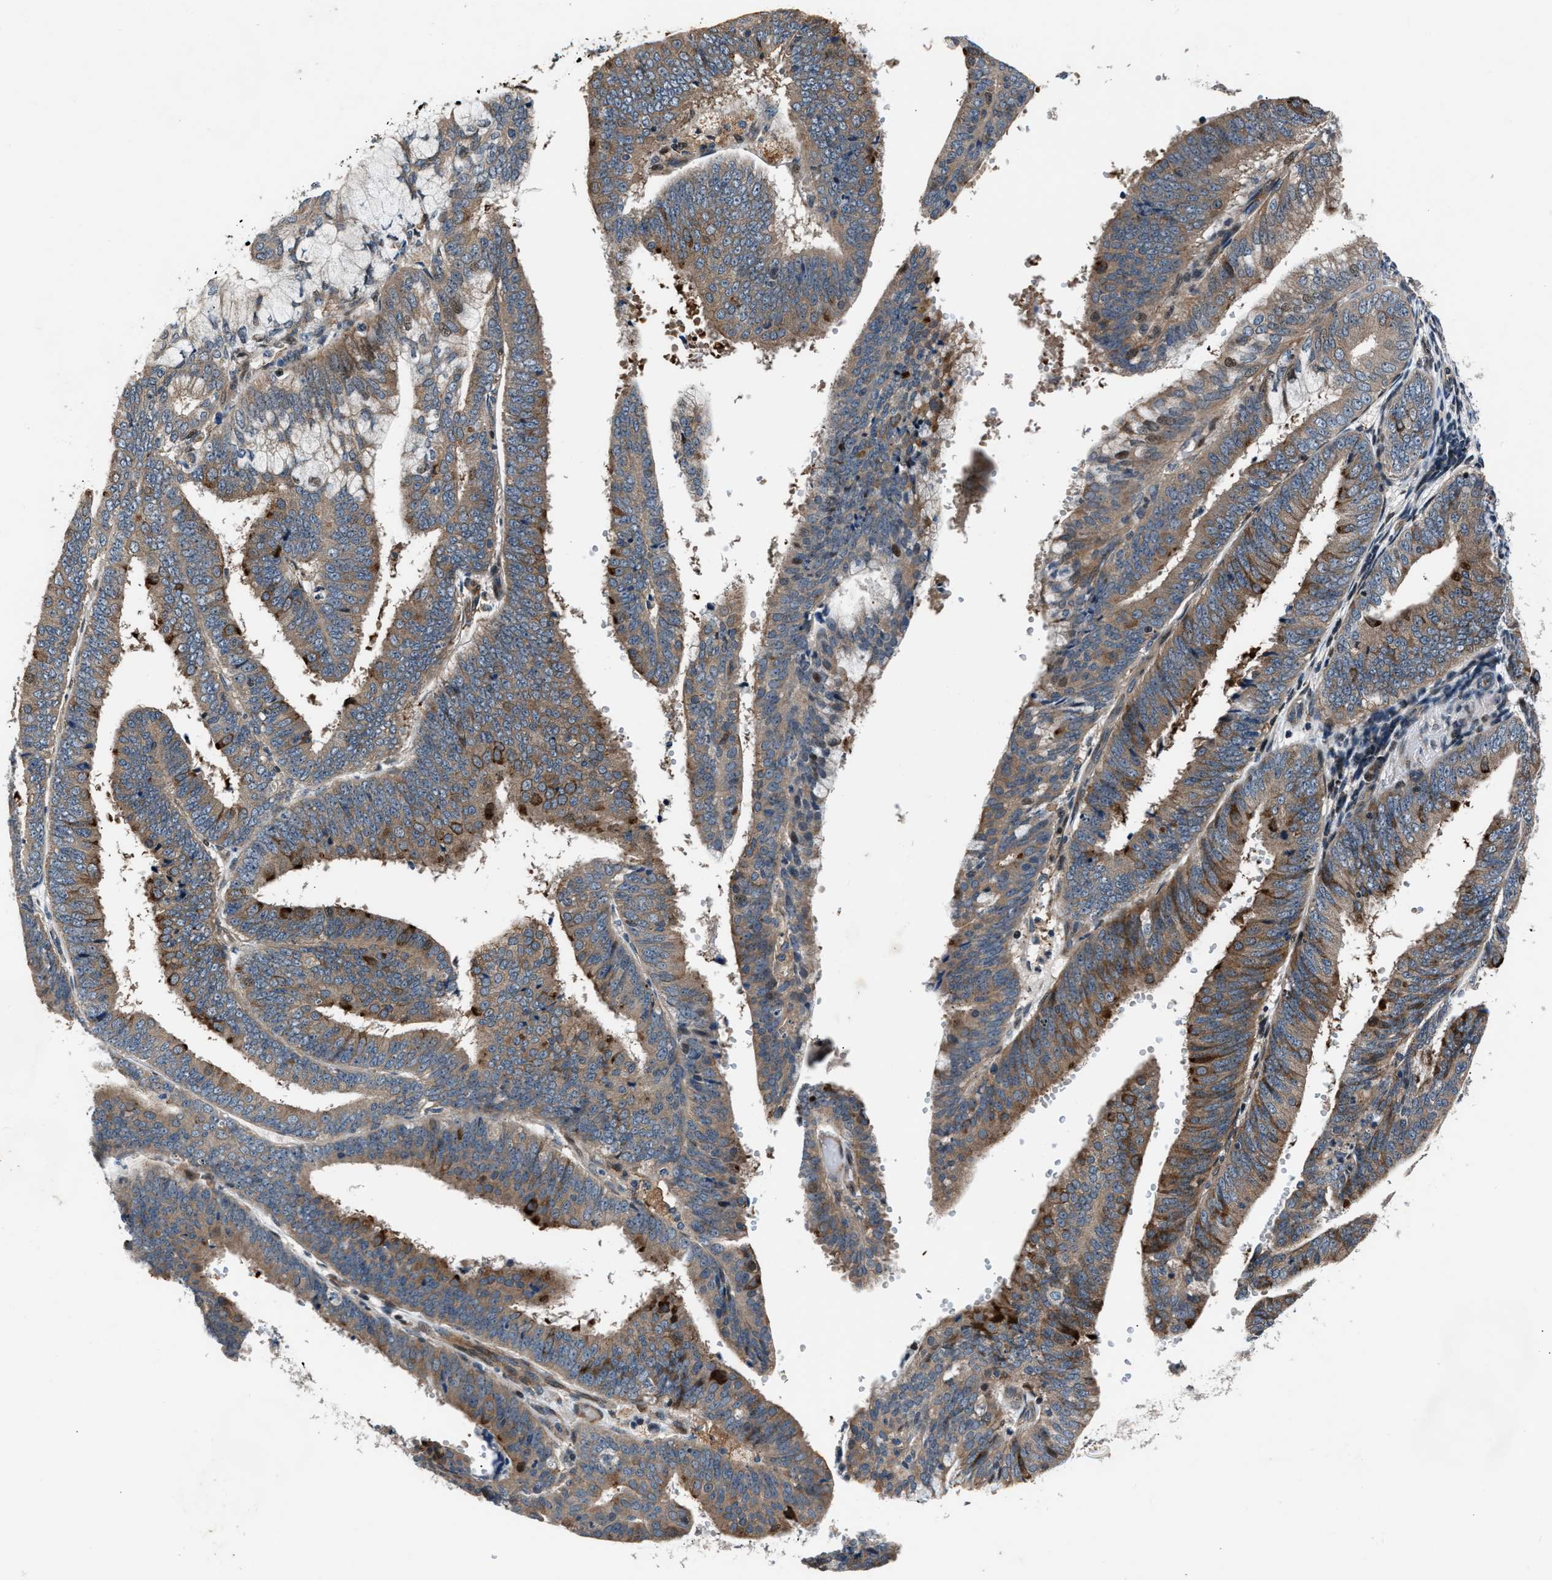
{"staining": {"intensity": "moderate", "quantity": ">75%", "location": "cytoplasmic/membranous"}, "tissue": "endometrial cancer", "cell_type": "Tumor cells", "image_type": "cancer", "snomed": [{"axis": "morphology", "description": "Adenocarcinoma, NOS"}, {"axis": "topography", "description": "Endometrium"}], "caption": "Immunohistochemical staining of human endometrial adenocarcinoma shows medium levels of moderate cytoplasmic/membranous protein staining in approximately >75% of tumor cells. The staining was performed using DAB to visualize the protein expression in brown, while the nuclei were stained in blue with hematoxylin (Magnification: 20x).", "gene": "DYNC2I1", "patient": {"sex": "female", "age": 63}}